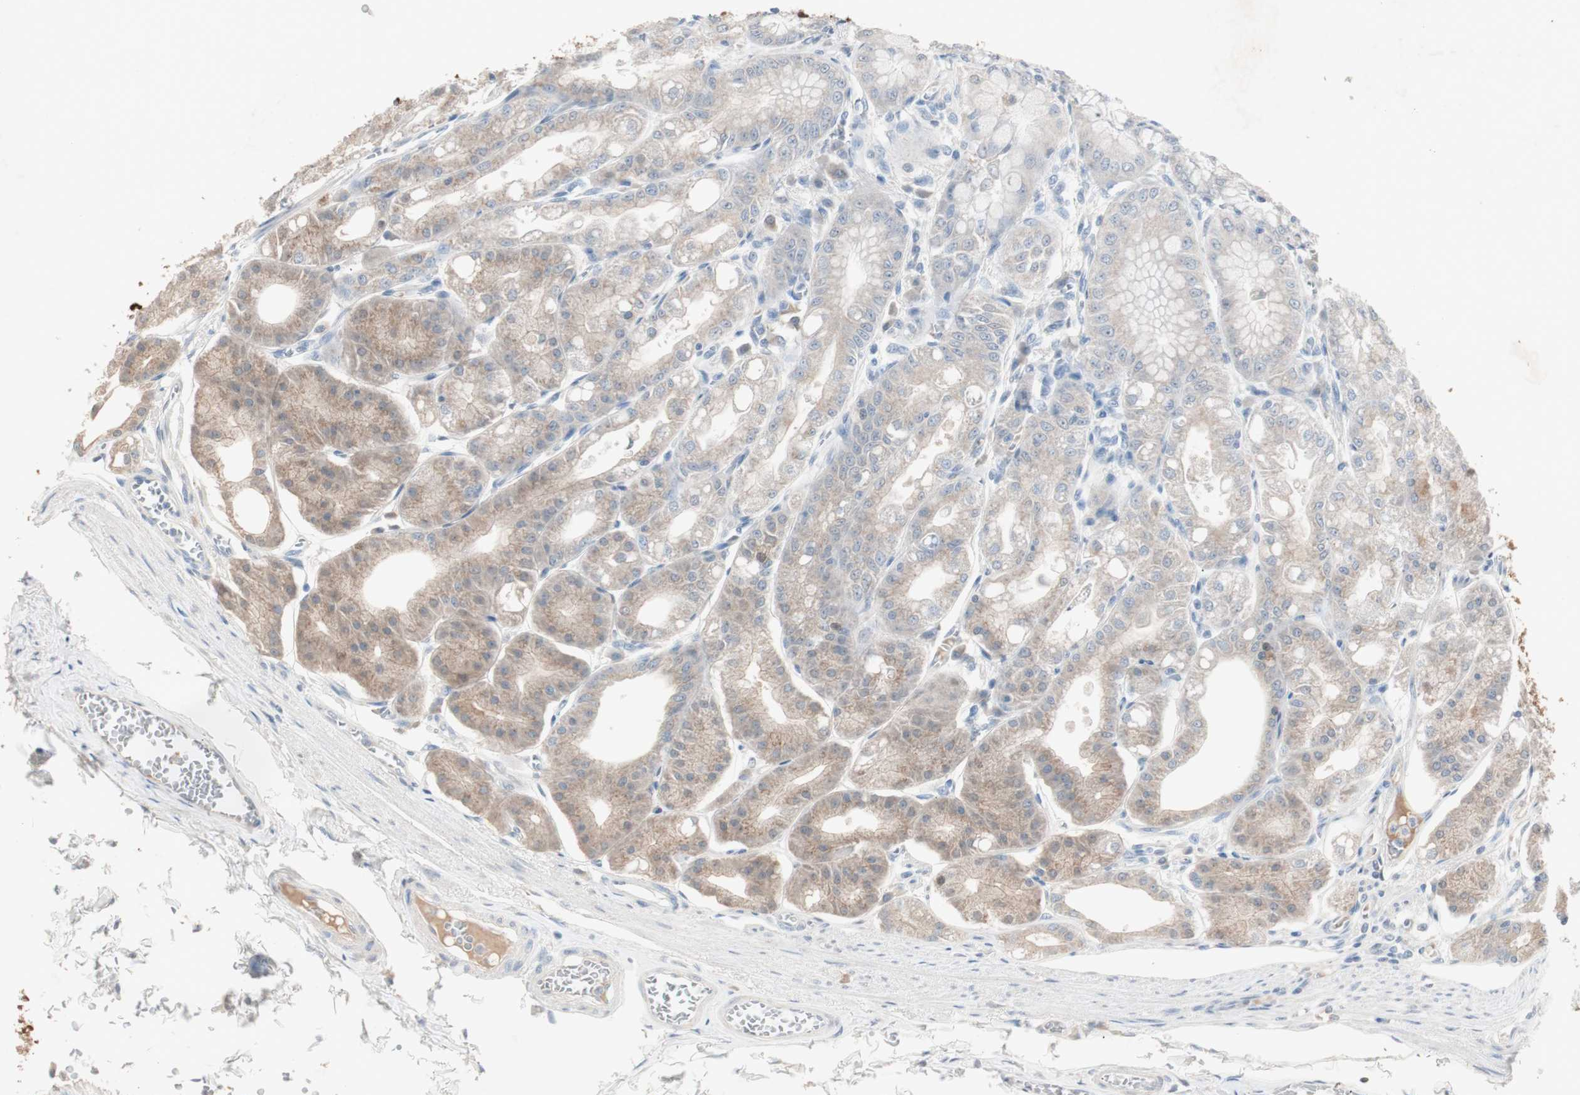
{"staining": {"intensity": "weak", "quantity": ">75%", "location": "cytoplasmic/membranous"}, "tissue": "stomach", "cell_type": "Glandular cells", "image_type": "normal", "snomed": [{"axis": "morphology", "description": "Normal tissue, NOS"}, {"axis": "topography", "description": "Stomach, lower"}], "caption": "The image reveals a brown stain indicating the presence of a protein in the cytoplasmic/membranous of glandular cells in stomach.", "gene": "KHK", "patient": {"sex": "male", "age": 71}}